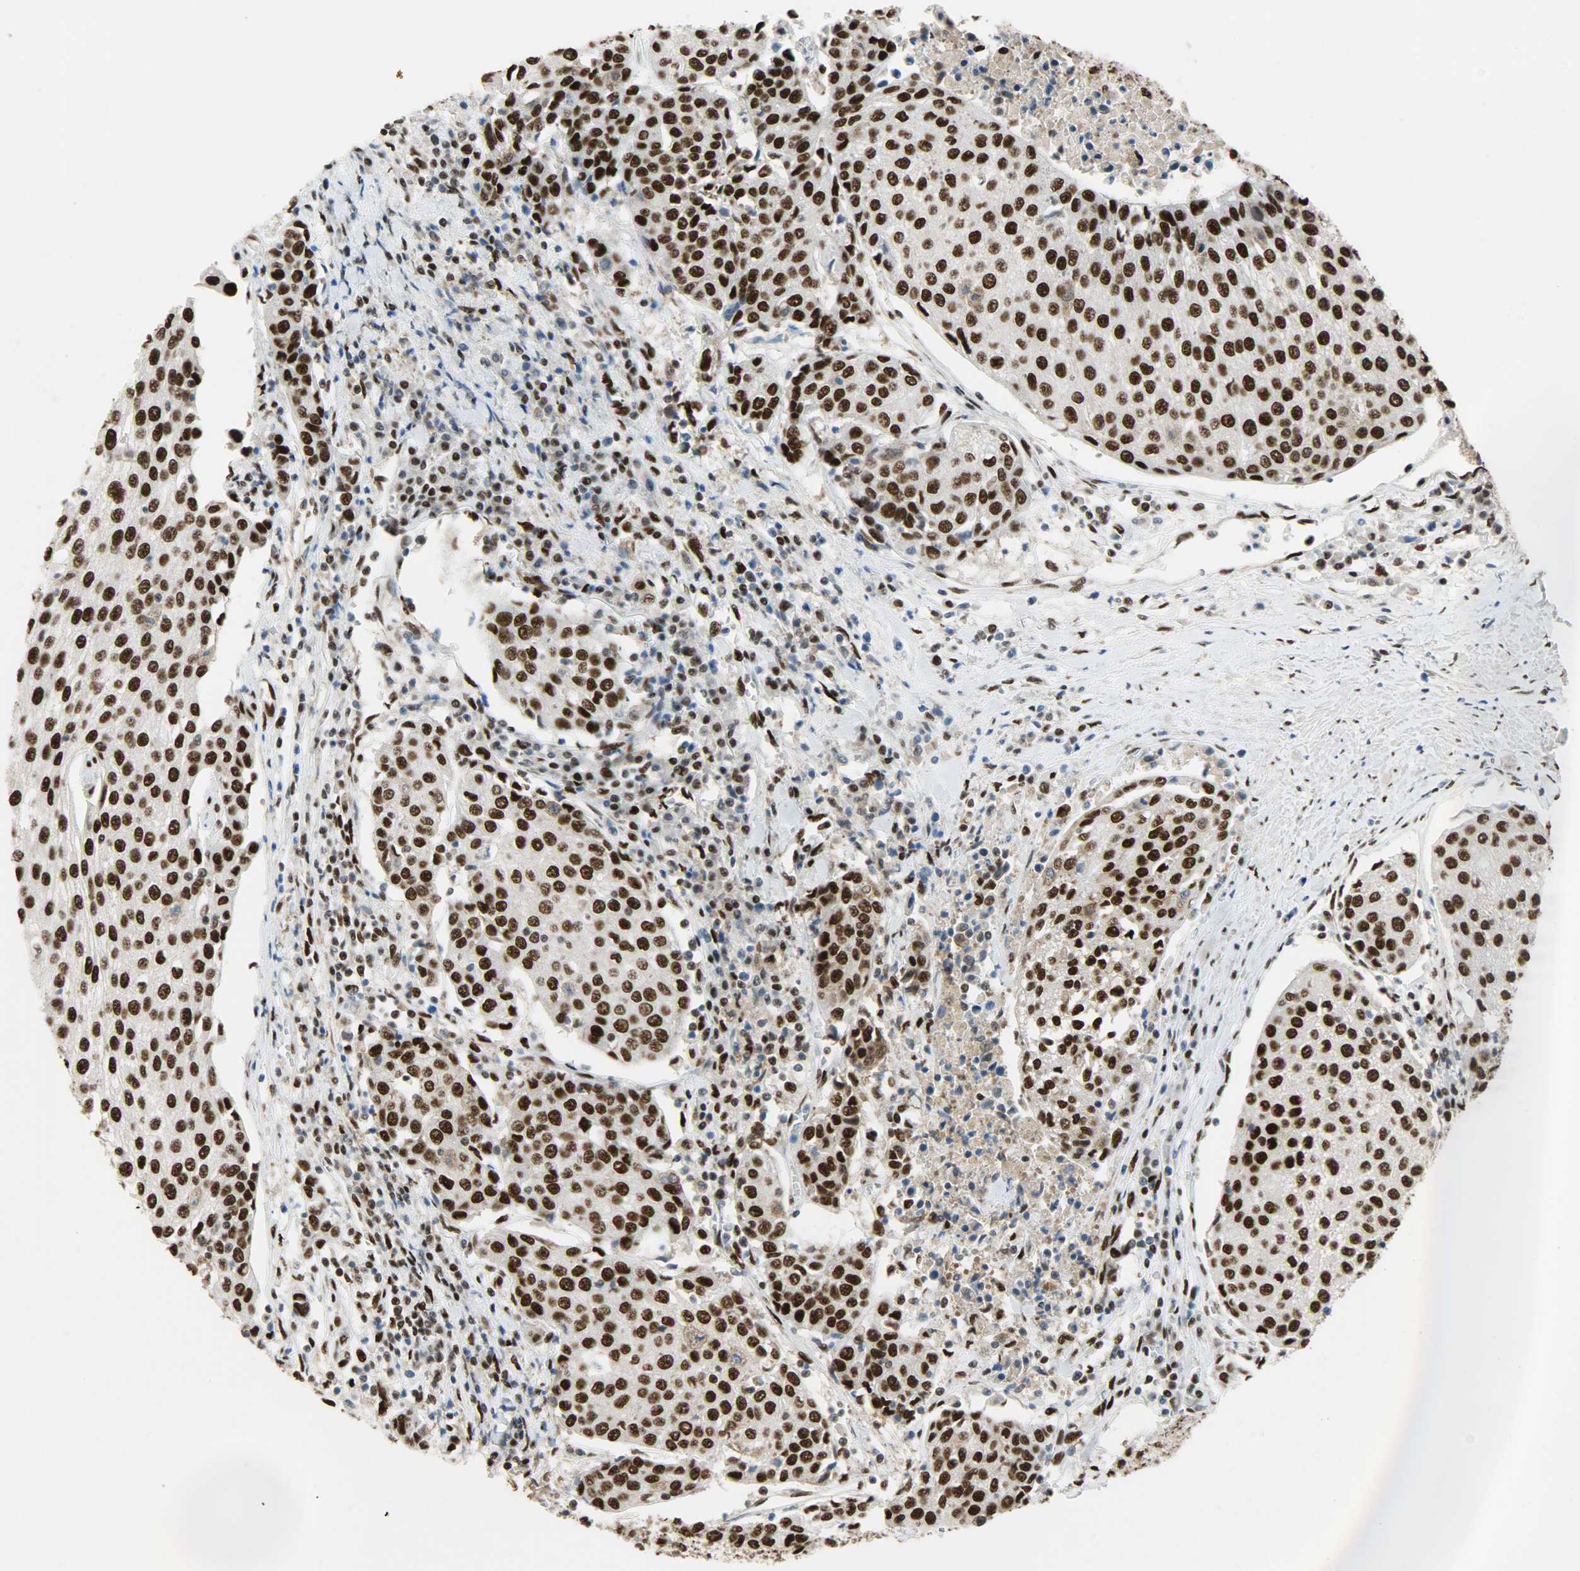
{"staining": {"intensity": "strong", "quantity": ">75%", "location": "nuclear"}, "tissue": "urothelial cancer", "cell_type": "Tumor cells", "image_type": "cancer", "snomed": [{"axis": "morphology", "description": "Urothelial carcinoma, High grade"}, {"axis": "topography", "description": "Urinary bladder"}], "caption": "There is high levels of strong nuclear staining in tumor cells of urothelial cancer, as demonstrated by immunohistochemical staining (brown color).", "gene": "SSB", "patient": {"sex": "female", "age": 85}}